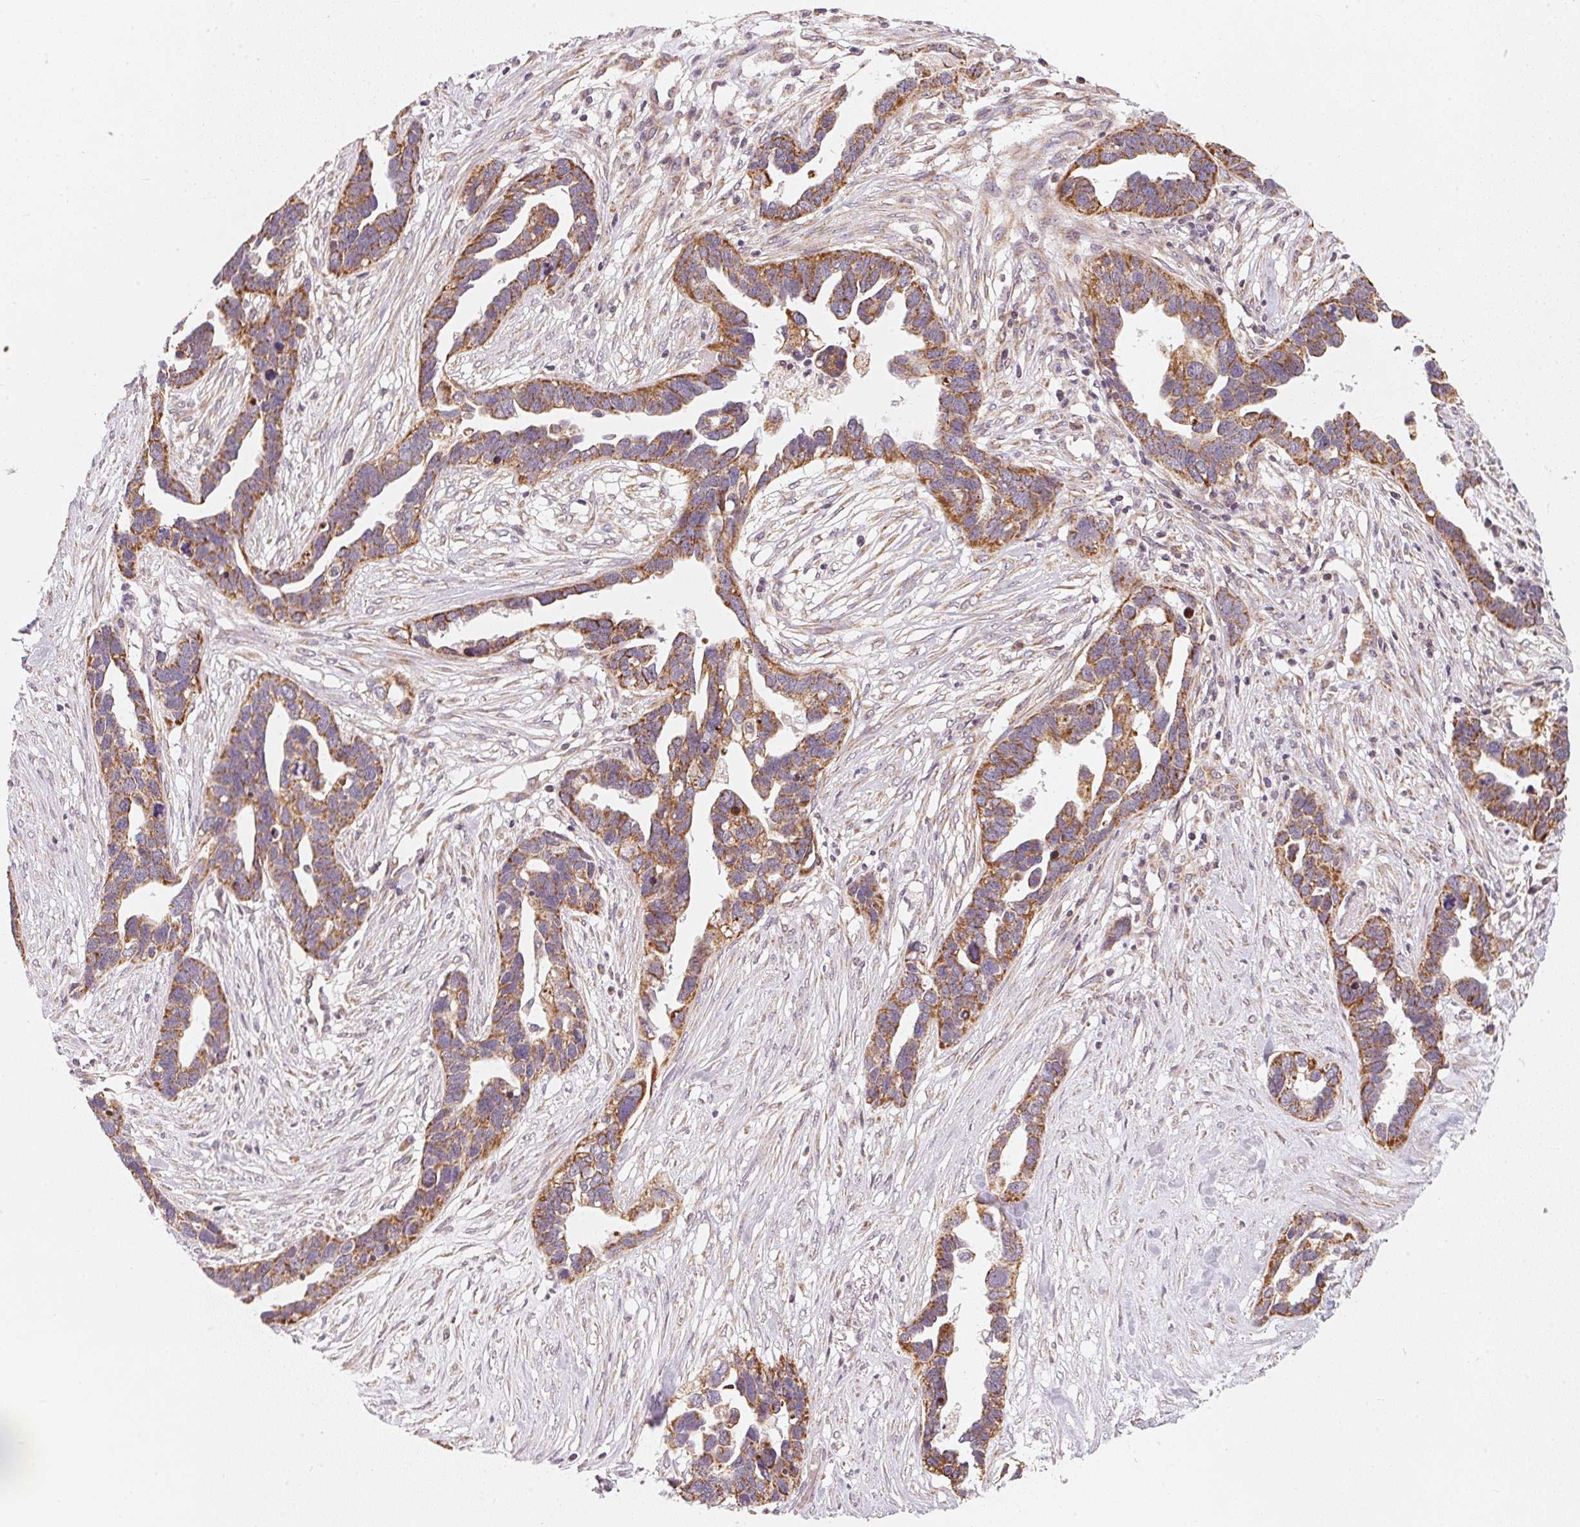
{"staining": {"intensity": "moderate", "quantity": ">75%", "location": "cytoplasmic/membranous"}, "tissue": "ovarian cancer", "cell_type": "Tumor cells", "image_type": "cancer", "snomed": [{"axis": "morphology", "description": "Cystadenocarcinoma, serous, NOS"}, {"axis": "topography", "description": "Ovary"}], "caption": "Immunohistochemical staining of human ovarian cancer (serous cystadenocarcinoma) exhibits medium levels of moderate cytoplasmic/membranous protein expression in approximately >75% of tumor cells. The protein of interest is shown in brown color, while the nuclei are stained blue.", "gene": "MATCAP1", "patient": {"sex": "female", "age": 54}}